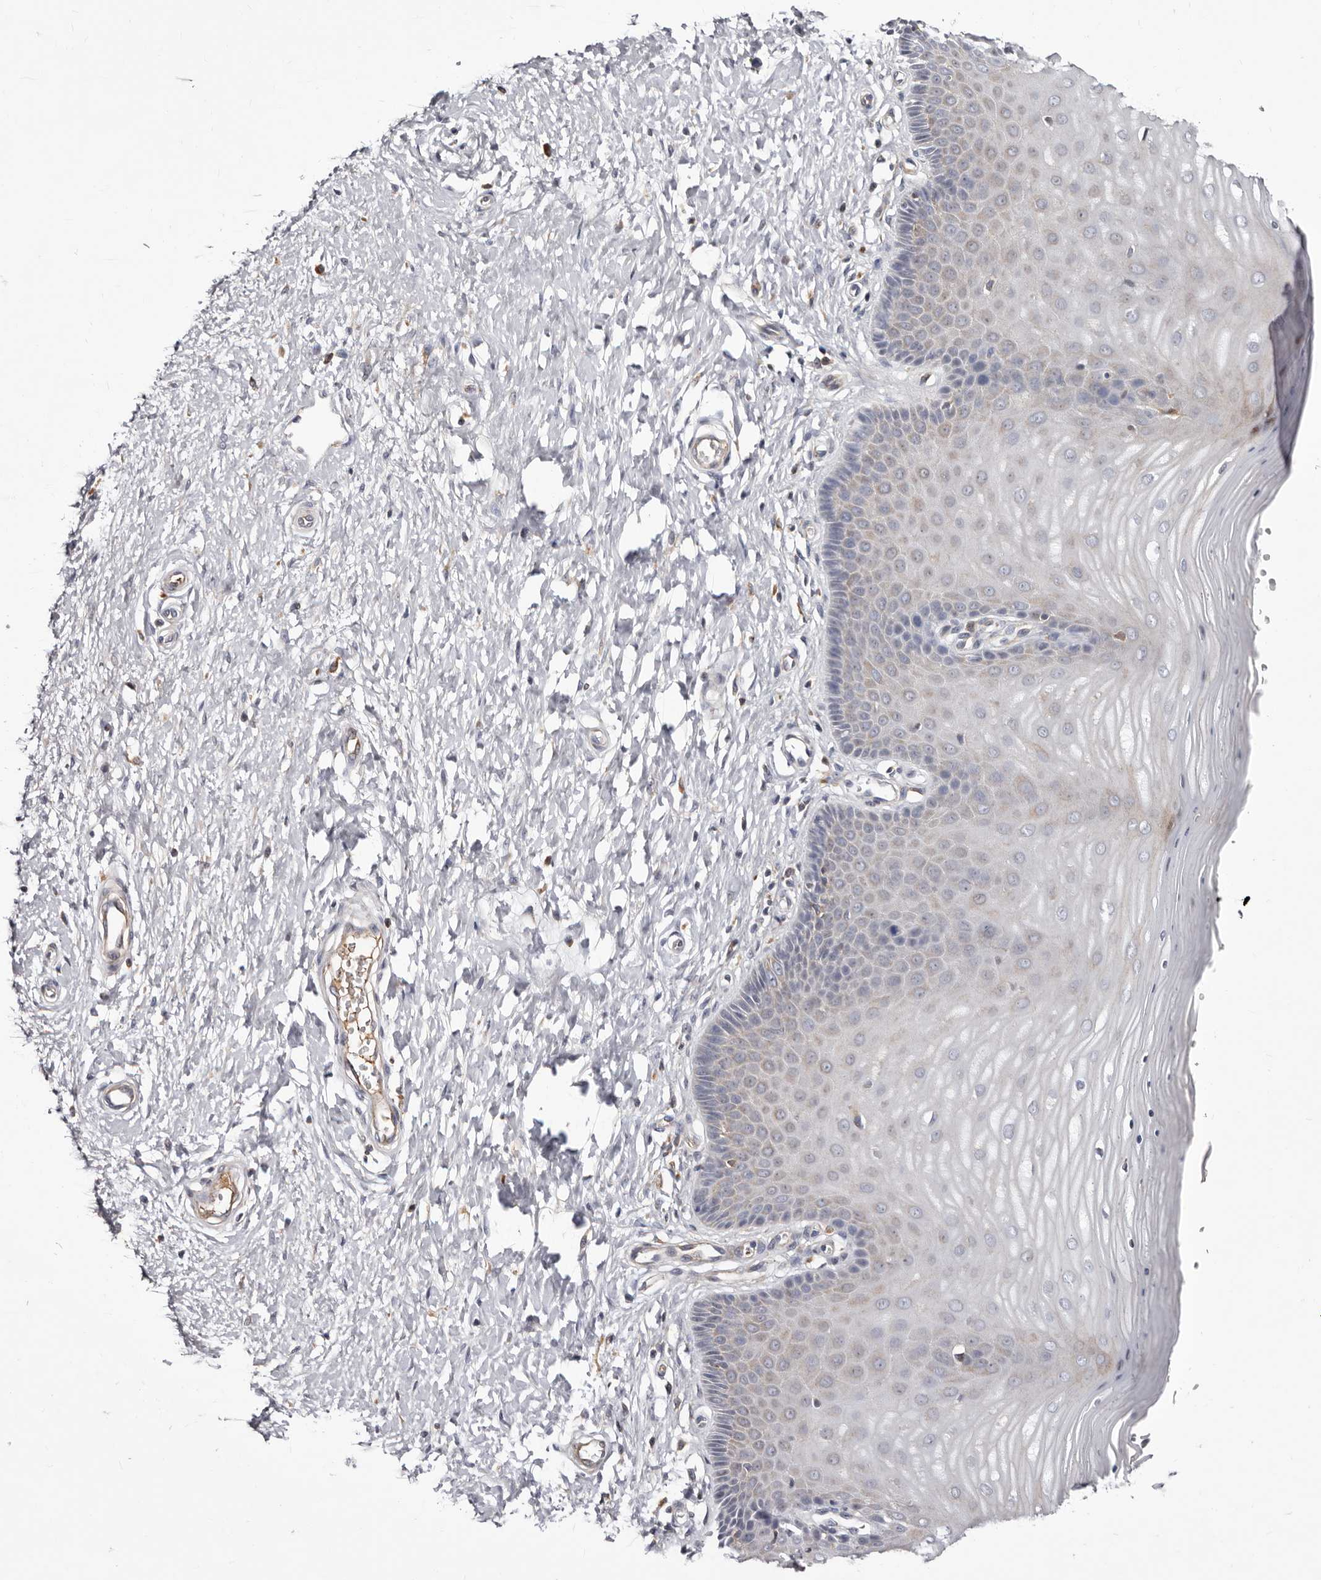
{"staining": {"intensity": "moderate", "quantity": "25%-75%", "location": "cytoplasmic/membranous"}, "tissue": "cervix", "cell_type": "Glandular cells", "image_type": "normal", "snomed": [{"axis": "morphology", "description": "Normal tissue, NOS"}, {"axis": "topography", "description": "Cervix"}], "caption": "Glandular cells display moderate cytoplasmic/membranous expression in about 25%-75% of cells in benign cervix. The staining was performed using DAB (3,3'-diaminobenzidine) to visualize the protein expression in brown, while the nuclei were stained in blue with hematoxylin (Magnification: 20x).", "gene": "NUBPL", "patient": {"sex": "female", "age": 55}}